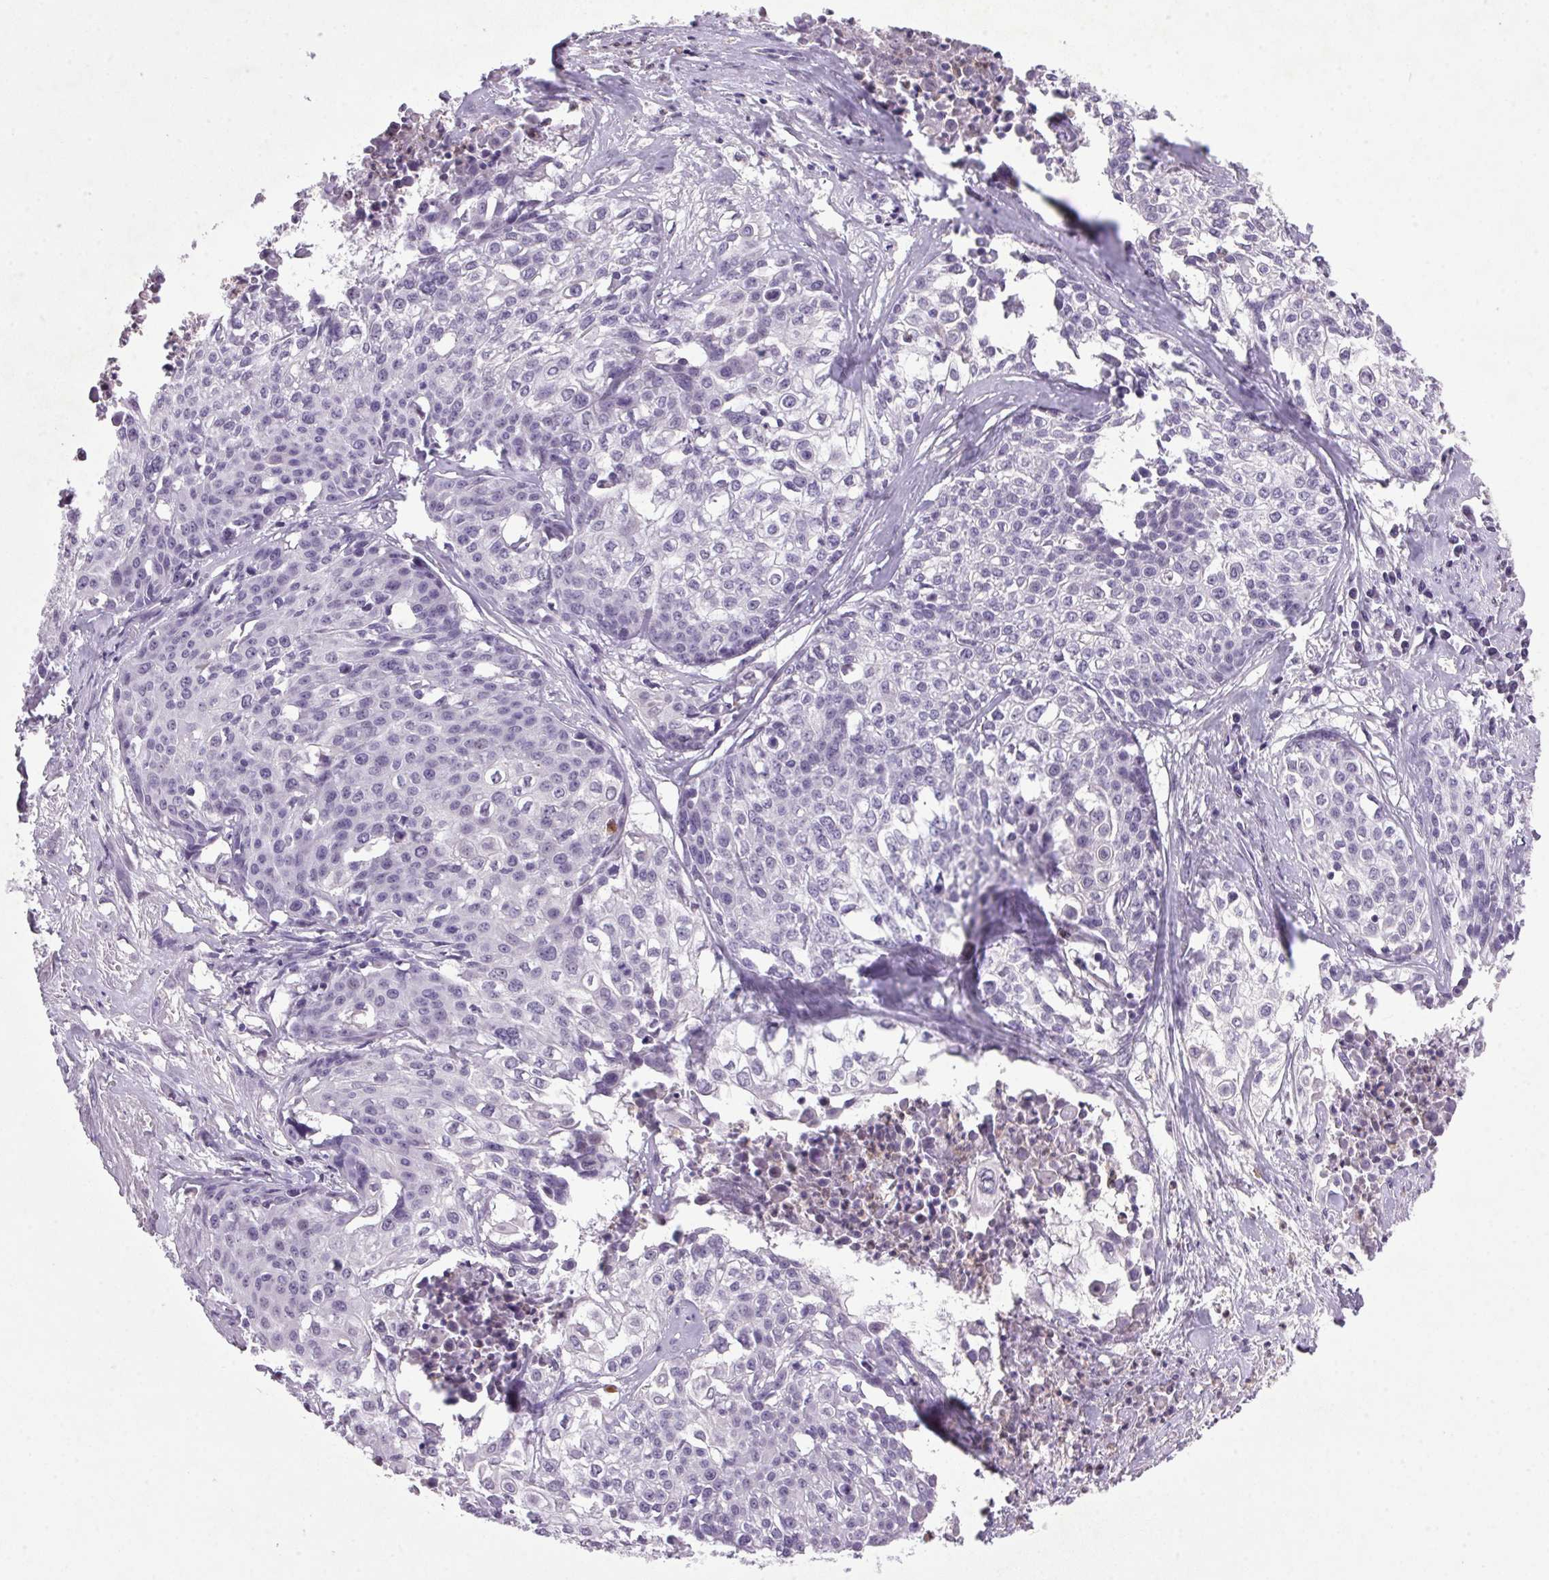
{"staining": {"intensity": "negative", "quantity": "none", "location": "none"}, "tissue": "cervical cancer", "cell_type": "Tumor cells", "image_type": "cancer", "snomed": [{"axis": "morphology", "description": "Squamous cell carcinoma, NOS"}, {"axis": "topography", "description": "Cervix"}], "caption": "Squamous cell carcinoma (cervical) was stained to show a protein in brown. There is no significant expression in tumor cells.", "gene": "TRDN", "patient": {"sex": "female", "age": 39}}